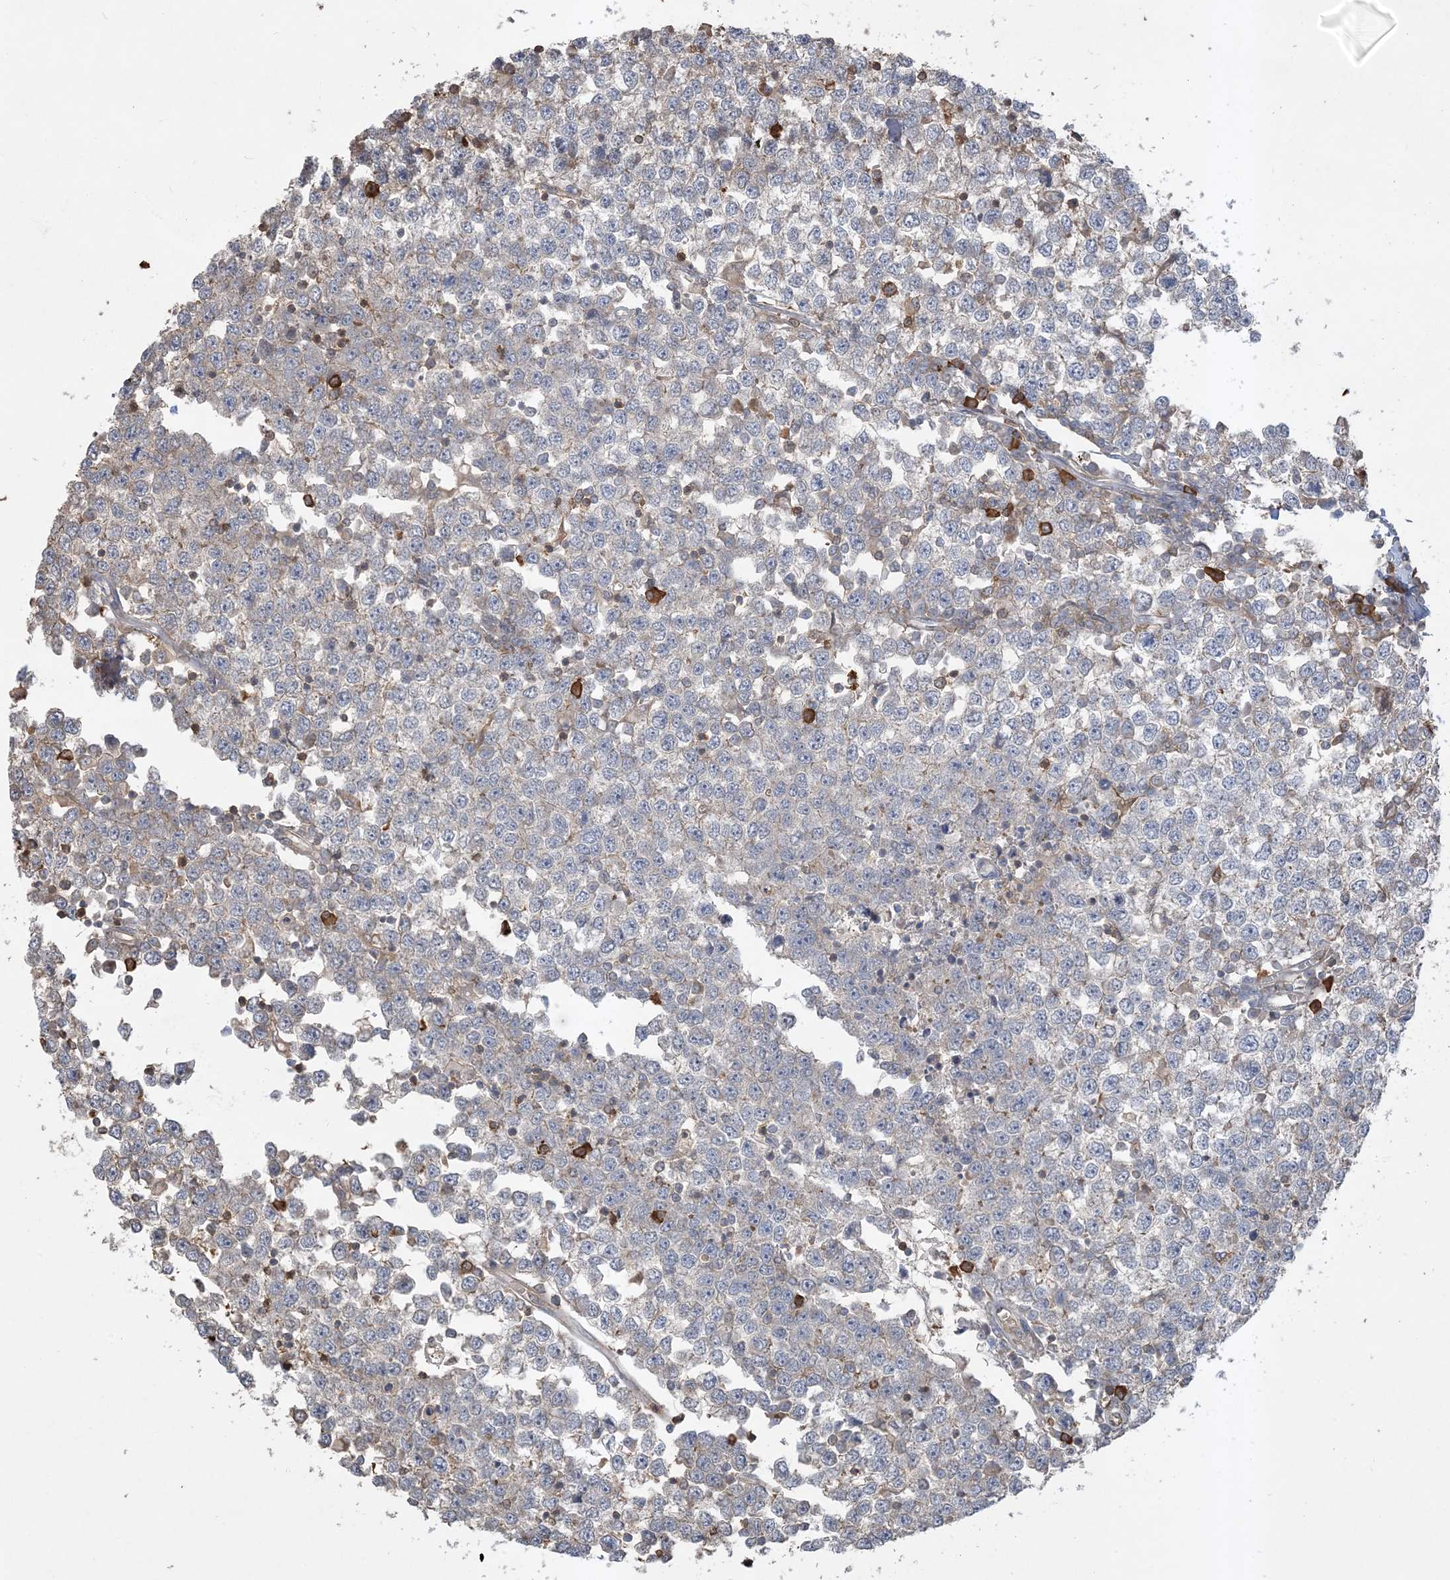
{"staining": {"intensity": "weak", "quantity": "<25%", "location": "cytoplasmic/membranous"}, "tissue": "testis cancer", "cell_type": "Tumor cells", "image_type": "cancer", "snomed": [{"axis": "morphology", "description": "Seminoma, NOS"}, {"axis": "topography", "description": "Testis"}], "caption": "A high-resolution histopathology image shows IHC staining of testis cancer (seminoma), which shows no significant positivity in tumor cells.", "gene": "TMSB4X", "patient": {"sex": "male", "age": 65}}